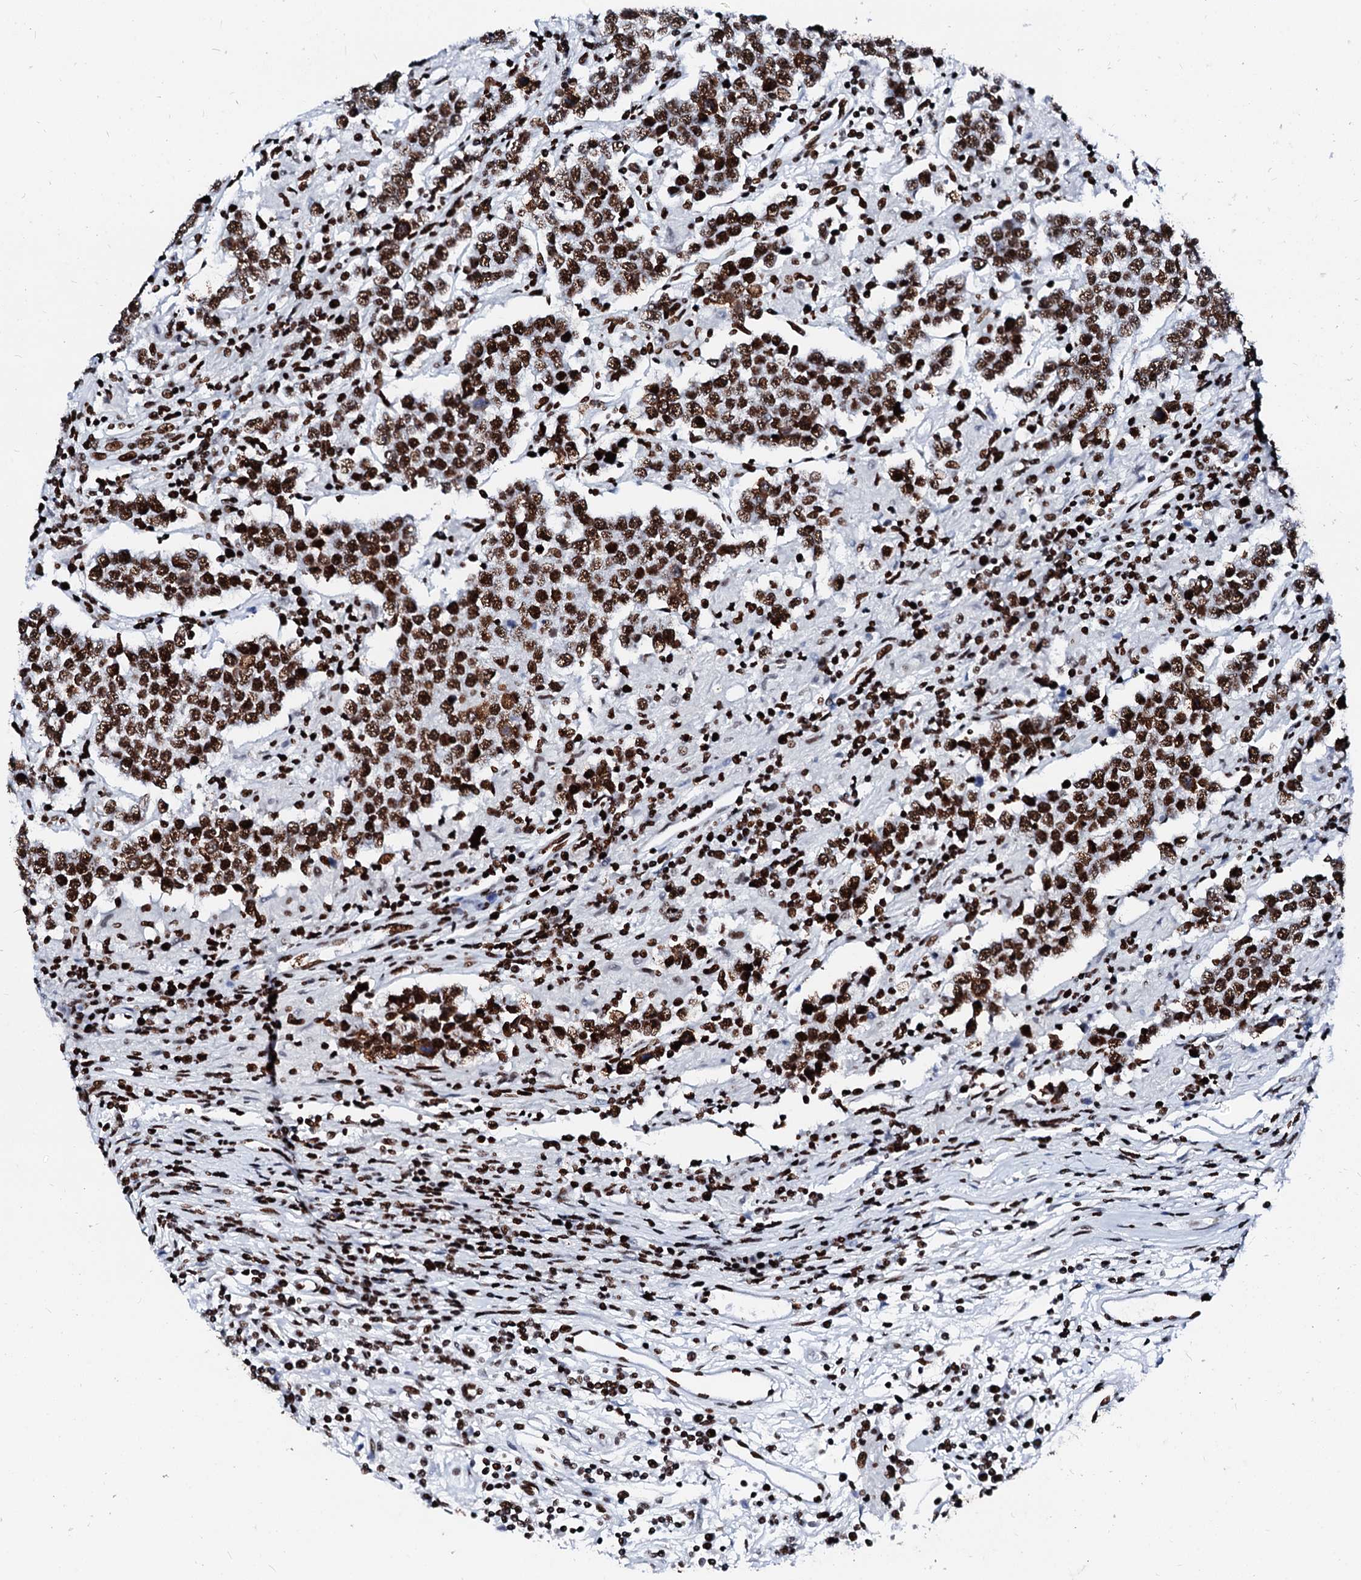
{"staining": {"intensity": "strong", "quantity": ">75%", "location": "nuclear"}, "tissue": "testis cancer", "cell_type": "Tumor cells", "image_type": "cancer", "snomed": [{"axis": "morphology", "description": "Normal tissue, NOS"}, {"axis": "morphology", "description": "Urothelial carcinoma, High grade"}, {"axis": "morphology", "description": "Seminoma, NOS"}, {"axis": "morphology", "description": "Carcinoma, Embryonal, NOS"}, {"axis": "topography", "description": "Urinary bladder"}, {"axis": "topography", "description": "Testis"}], "caption": "This micrograph reveals immunohistochemistry (IHC) staining of human testis cancer, with high strong nuclear expression in approximately >75% of tumor cells.", "gene": "RALY", "patient": {"sex": "male", "age": 41}}